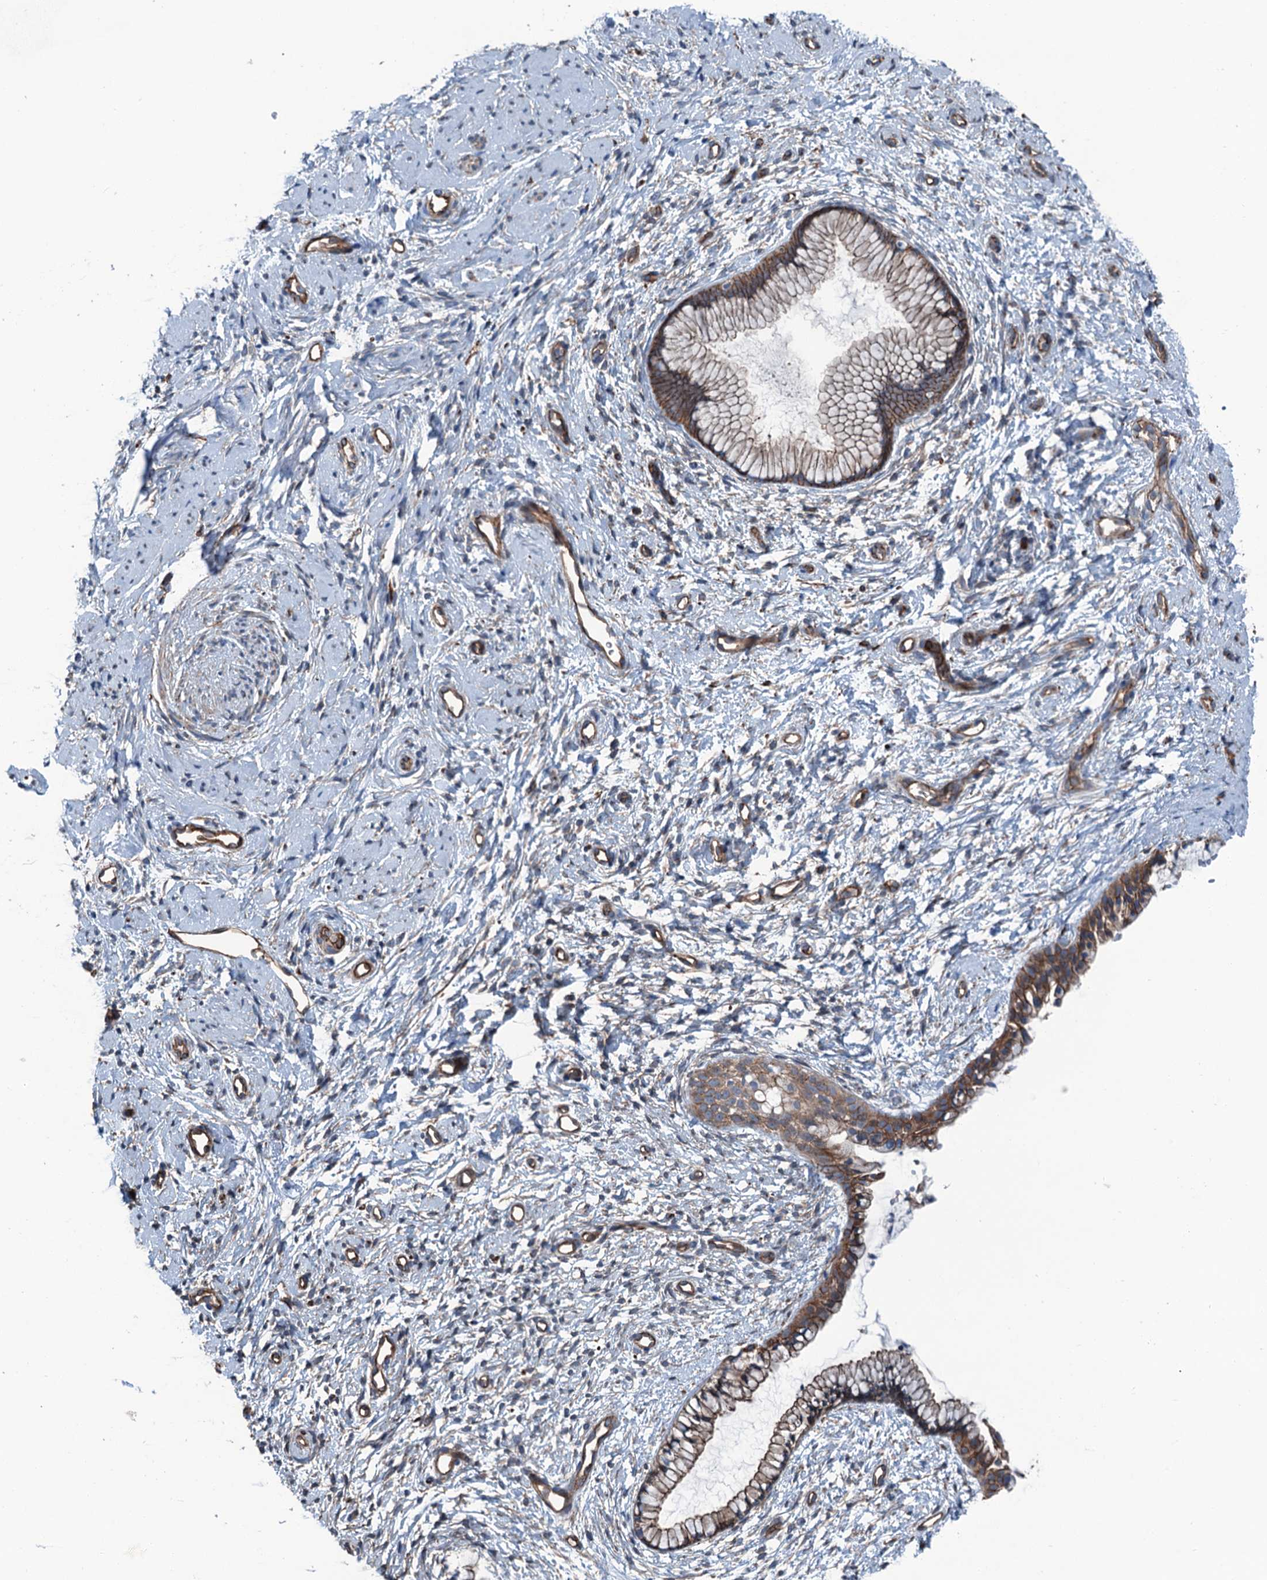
{"staining": {"intensity": "strong", "quantity": ">75%", "location": "cytoplasmic/membranous"}, "tissue": "cervix", "cell_type": "Glandular cells", "image_type": "normal", "snomed": [{"axis": "morphology", "description": "Normal tissue, NOS"}, {"axis": "topography", "description": "Cervix"}], "caption": "This photomicrograph demonstrates immunohistochemistry staining of benign human cervix, with high strong cytoplasmic/membranous staining in approximately >75% of glandular cells.", "gene": "NMRAL1", "patient": {"sex": "female", "age": 57}}